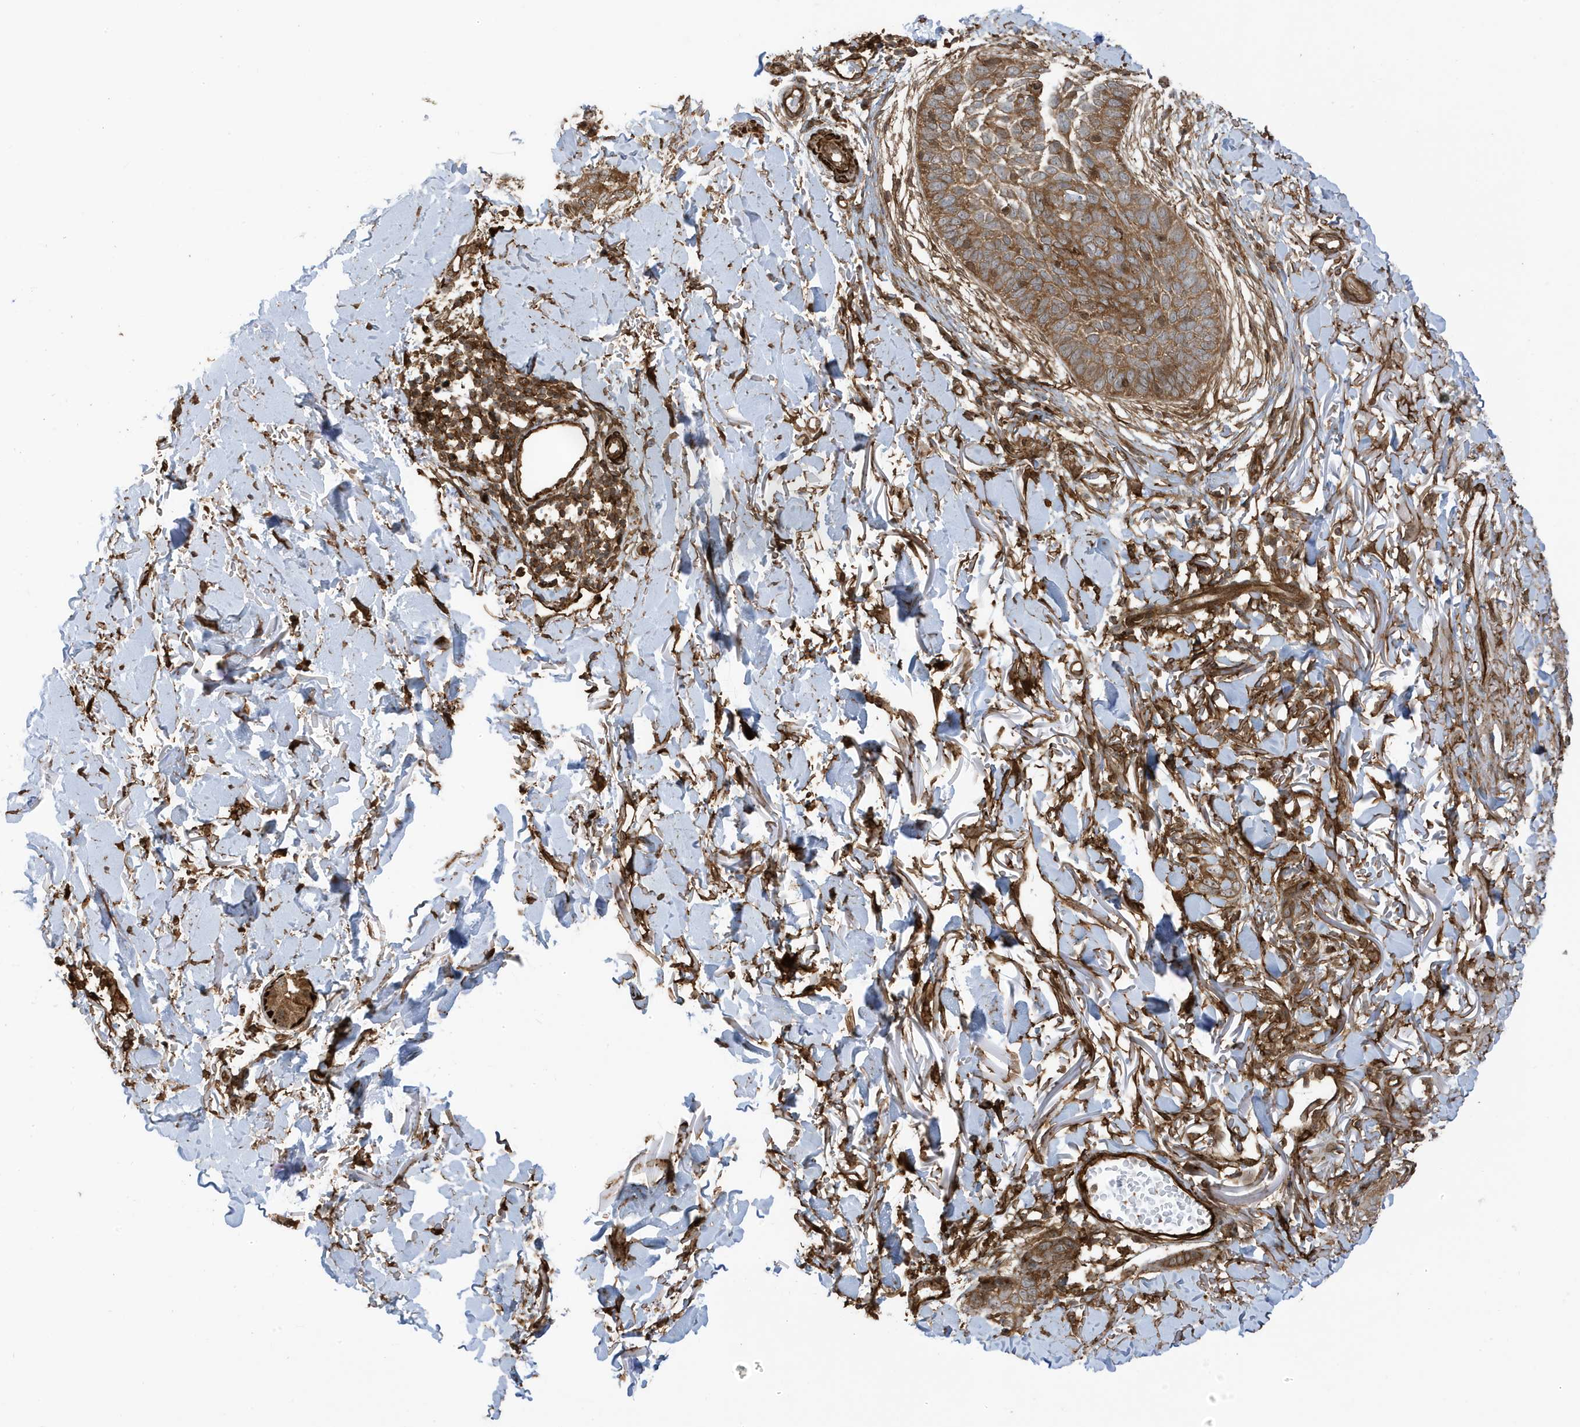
{"staining": {"intensity": "moderate", "quantity": ">75%", "location": "cytoplasmic/membranous"}, "tissue": "skin cancer", "cell_type": "Tumor cells", "image_type": "cancer", "snomed": [{"axis": "morphology", "description": "Basal cell carcinoma"}, {"axis": "topography", "description": "Skin"}], "caption": "This photomicrograph exhibits skin cancer (basal cell carcinoma) stained with immunohistochemistry to label a protein in brown. The cytoplasmic/membranous of tumor cells show moderate positivity for the protein. Nuclei are counter-stained blue.", "gene": "CDC42EP3", "patient": {"sex": "male", "age": 85}}